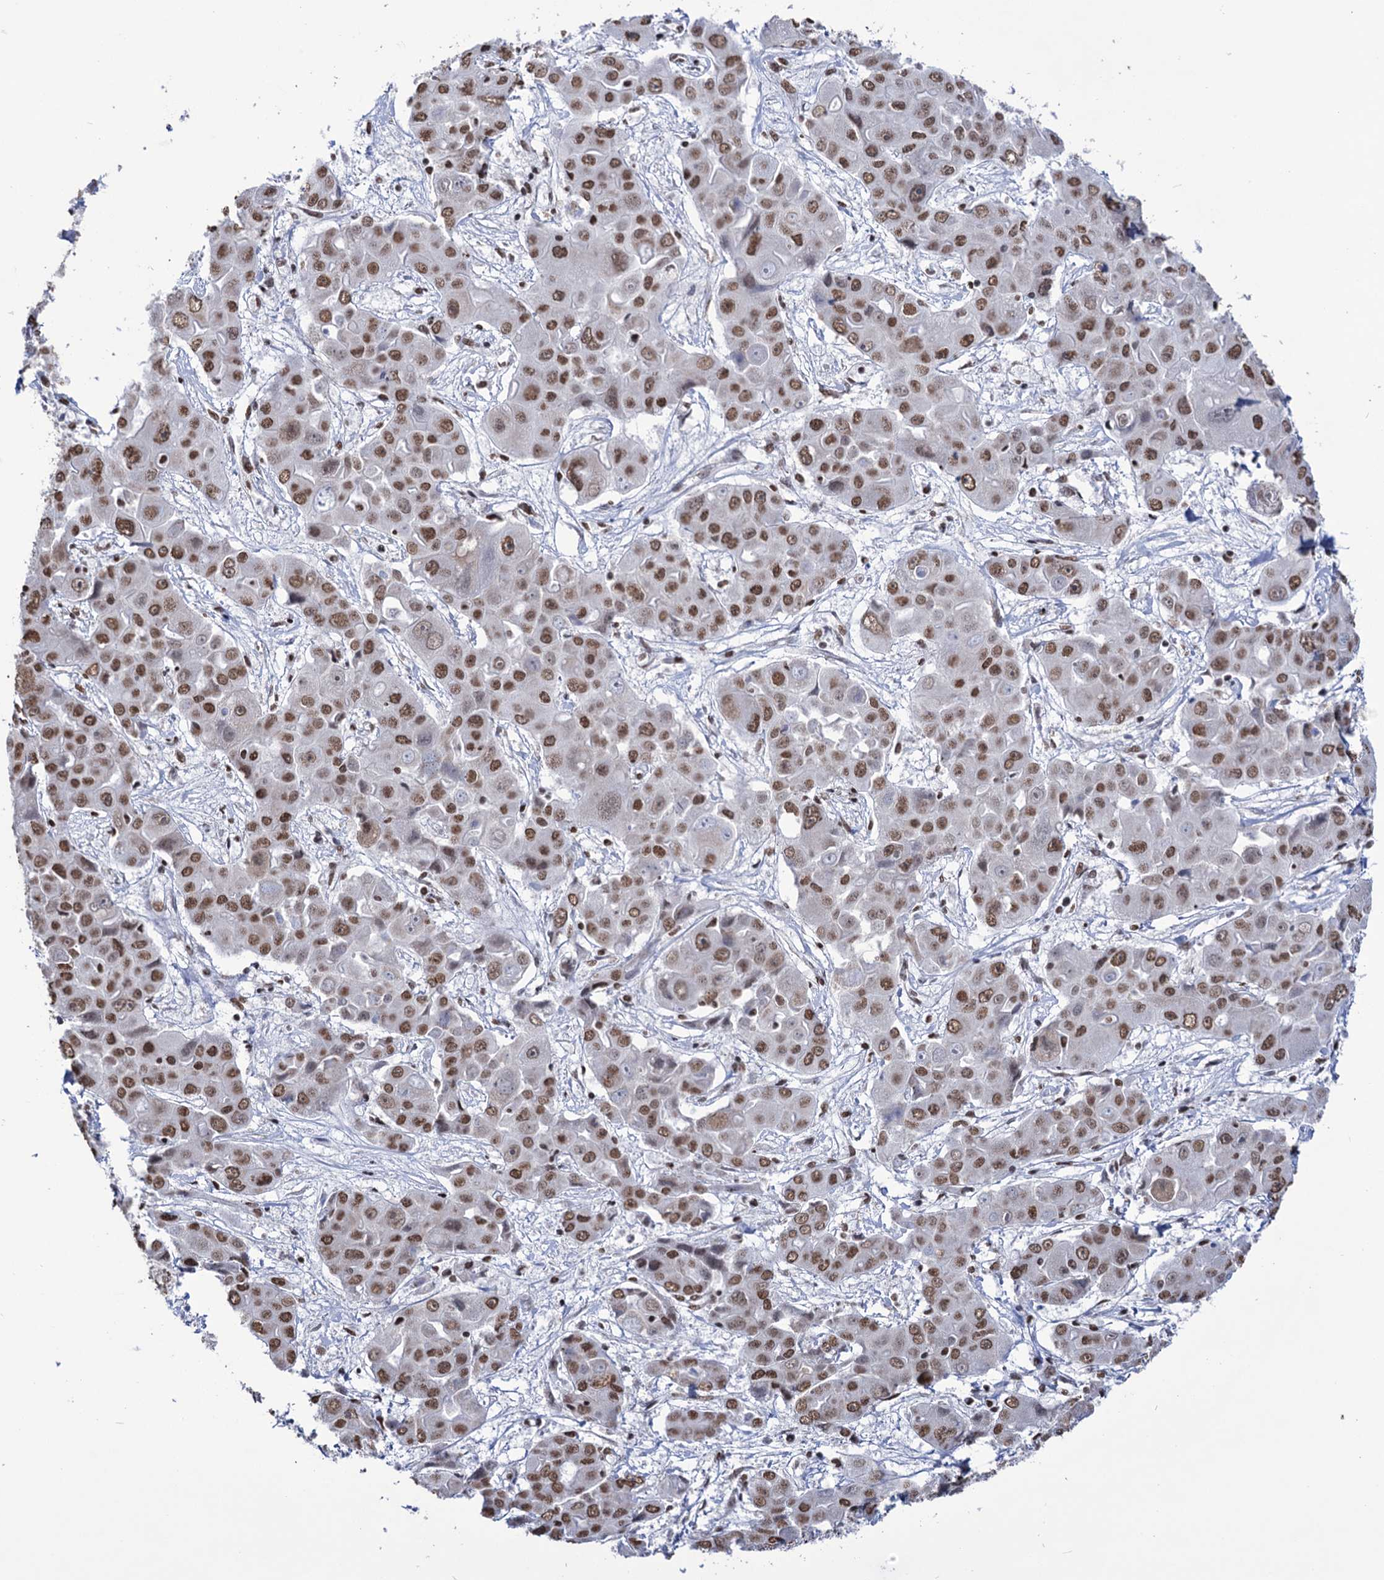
{"staining": {"intensity": "moderate", "quantity": ">75%", "location": "nuclear"}, "tissue": "liver cancer", "cell_type": "Tumor cells", "image_type": "cancer", "snomed": [{"axis": "morphology", "description": "Cholangiocarcinoma"}, {"axis": "topography", "description": "Liver"}], "caption": "Immunohistochemistry of human liver cancer displays medium levels of moderate nuclear staining in approximately >75% of tumor cells. (Brightfield microscopy of DAB IHC at high magnification).", "gene": "ABHD10", "patient": {"sex": "male", "age": 67}}